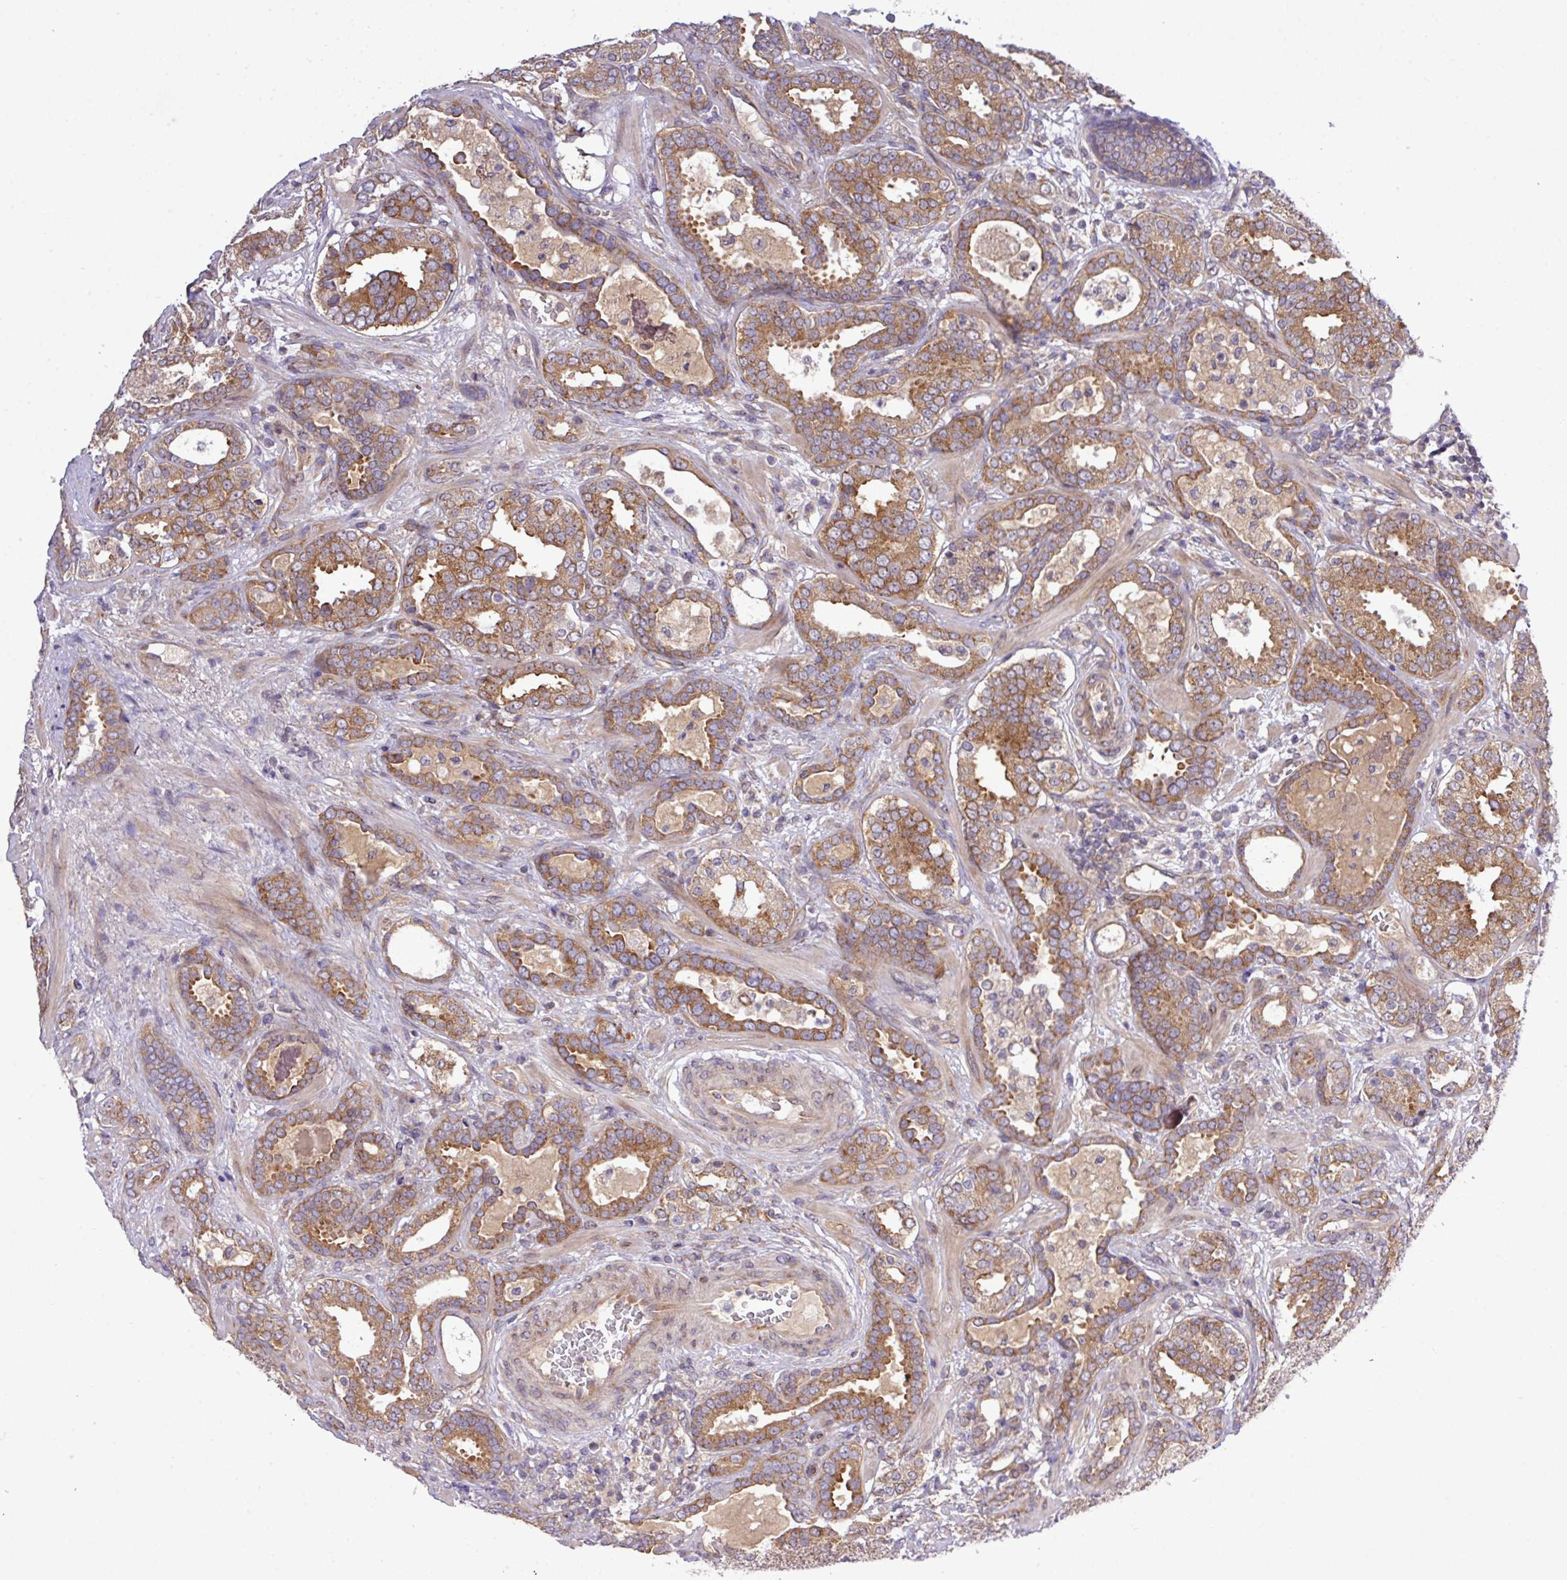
{"staining": {"intensity": "moderate", "quantity": ">75%", "location": "cytoplasmic/membranous"}, "tissue": "prostate cancer", "cell_type": "Tumor cells", "image_type": "cancer", "snomed": [{"axis": "morphology", "description": "Adenocarcinoma, High grade"}, {"axis": "topography", "description": "Prostate"}], "caption": "An image of human prostate high-grade adenocarcinoma stained for a protein reveals moderate cytoplasmic/membranous brown staining in tumor cells.", "gene": "FAM222B", "patient": {"sex": "male", "age": 65}}